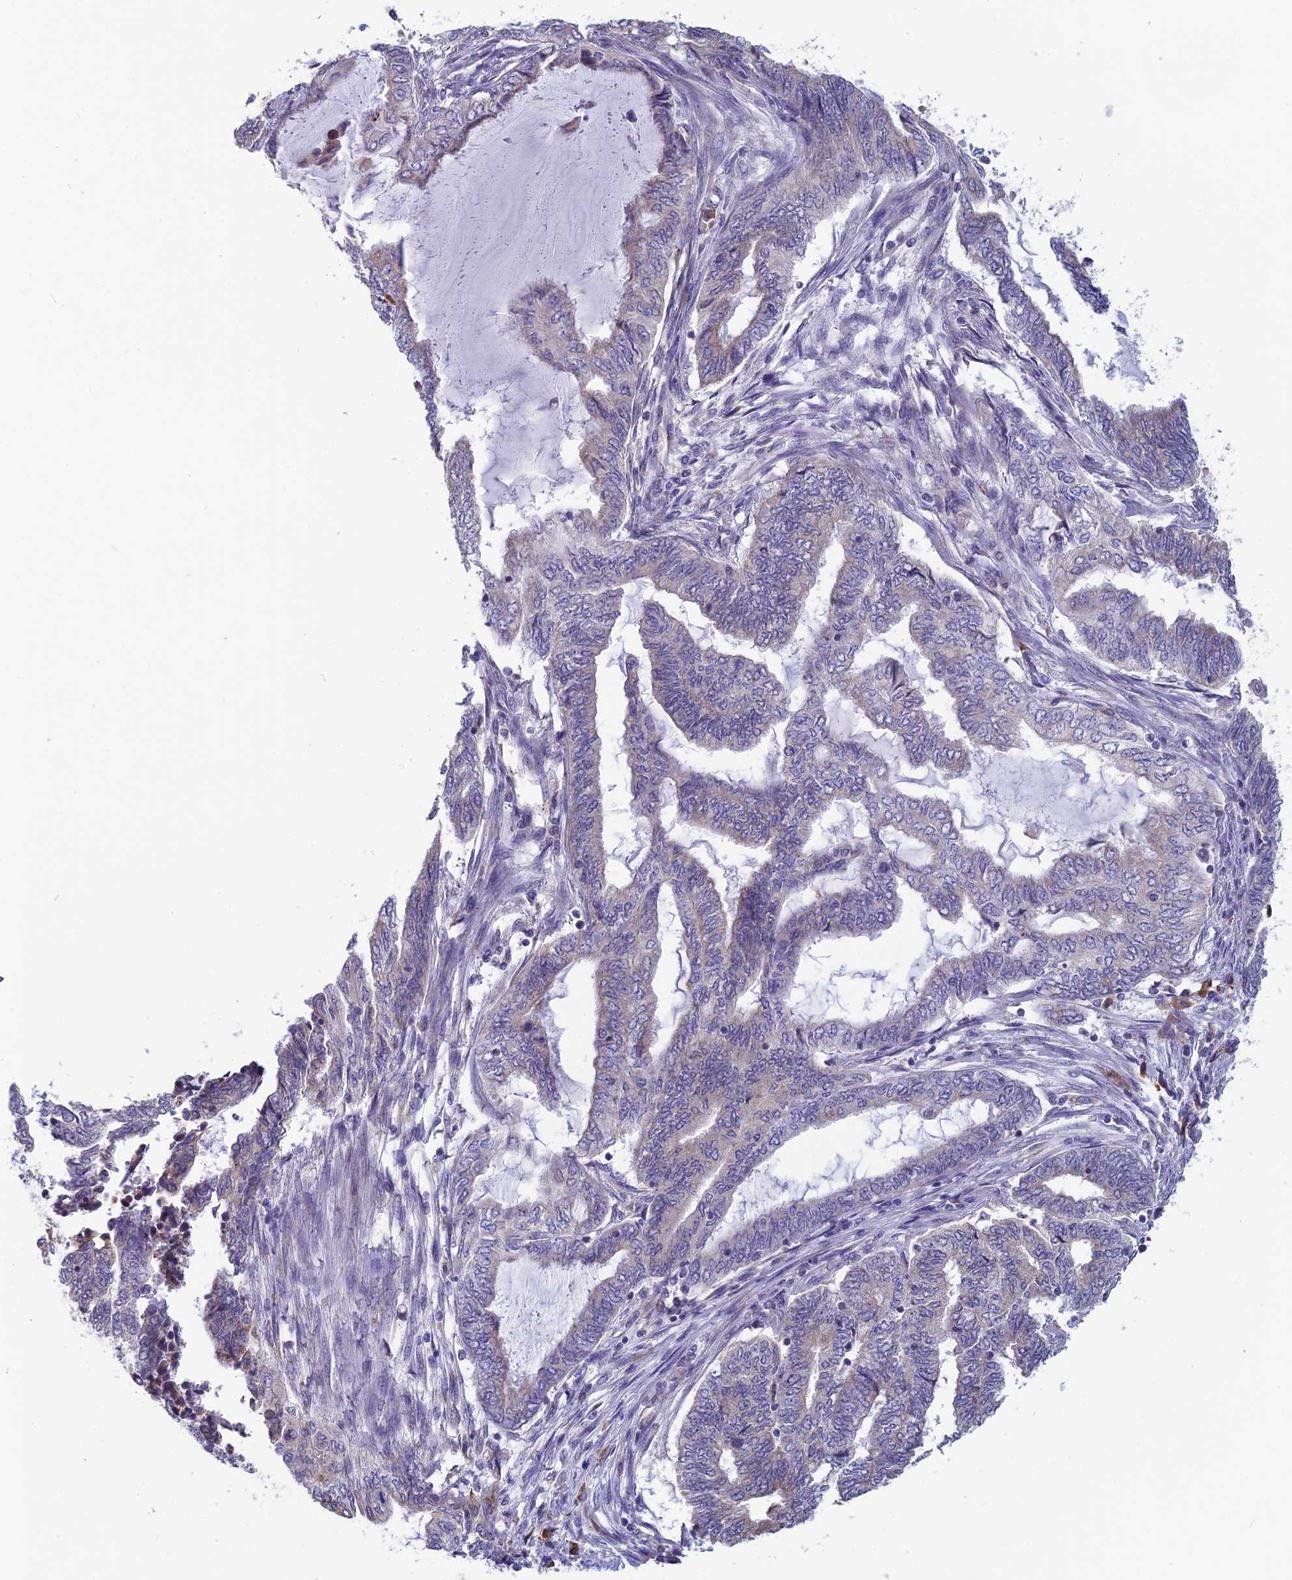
{"staining": {"intensity": "negative", "quantity": "none", "location": "none"}, "tissue": "endometrial cancer", "cell_type": "Tumor cells", "image_type": "cancer", "snomed": [{"axis": "morphology", "description": "Adenocarcinoma, NOS"}, {"axis": "topography", "description": "Uterus"}, {"axis": "topography", "description": "Endometrium"}], "caption": "Endometrial cancer was stained to show a protein in brown. There is no significant expression in tumor cells.", "gene": "MRI1", "patient": {"sex": "female", "age": 70}}